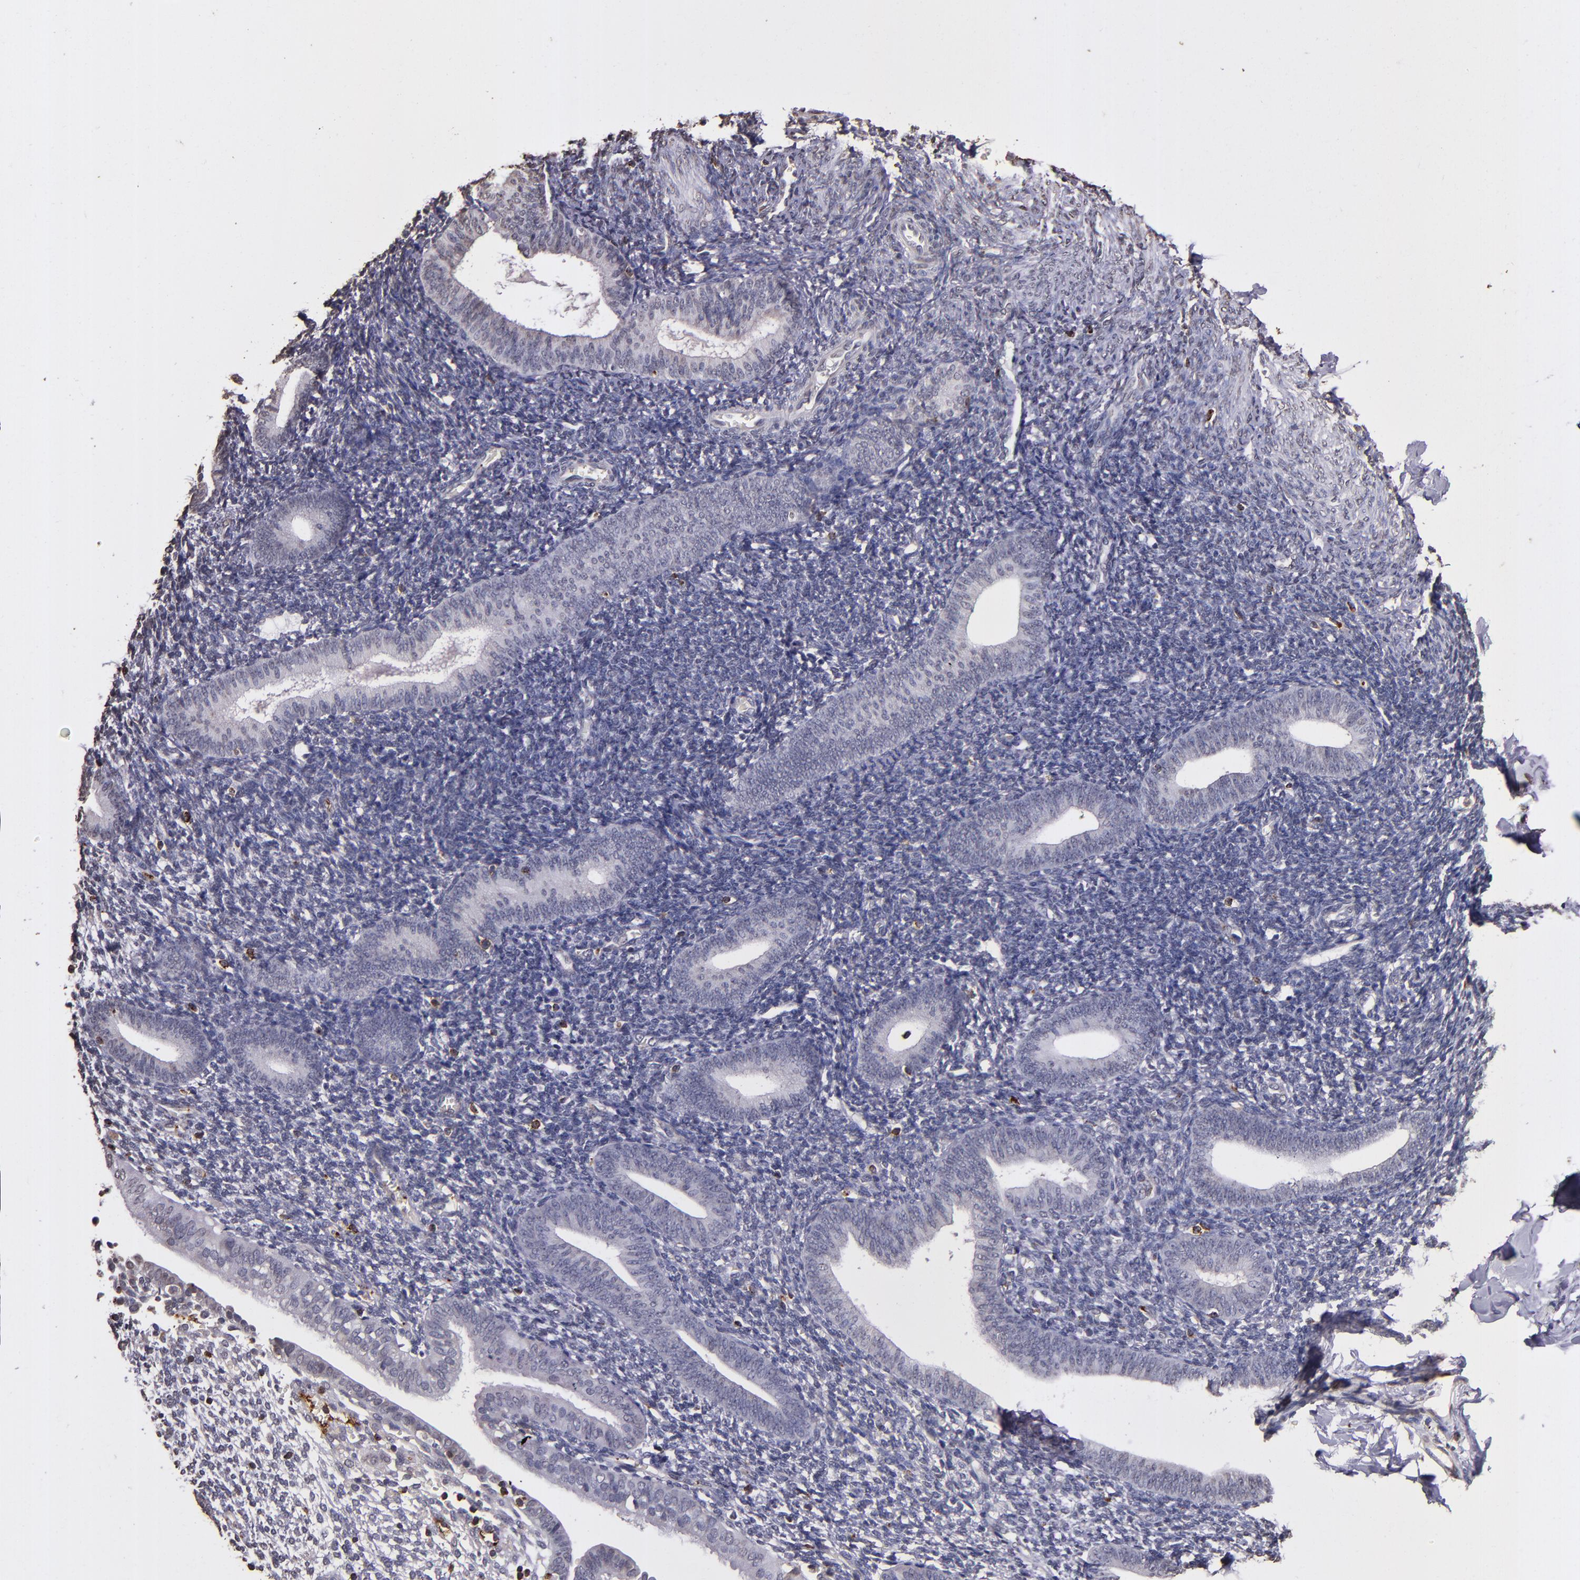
{"staining": {"intensity": "weak", "quantity": "<25%", "location": "cytoplasmic/membranous"}, "tissue": "endometrium", "cell_type": "Cells in endometrial stroma", "image_type": "normal", "snomed": [{"axis": "morphology", "description": "Normal tissue, NOS"}, {"axis": "topography", "description": "Smooth muscle"}, {"axis": "topography", "description": "Endometrium"}], "caption": "DAB (3,3'-diaminobenzidine) immunohistochemical staining of benign endometrium exhibits no significant positivity in cells in endometrial stroma. The staining was performed using DAB to visualize the protein expression in brown, while the nuclei were stained in blue with hematoxylin (Magnification: 20x).", "gene": "SLC2A3", "patient": {"sex": "female", "age": 57}}